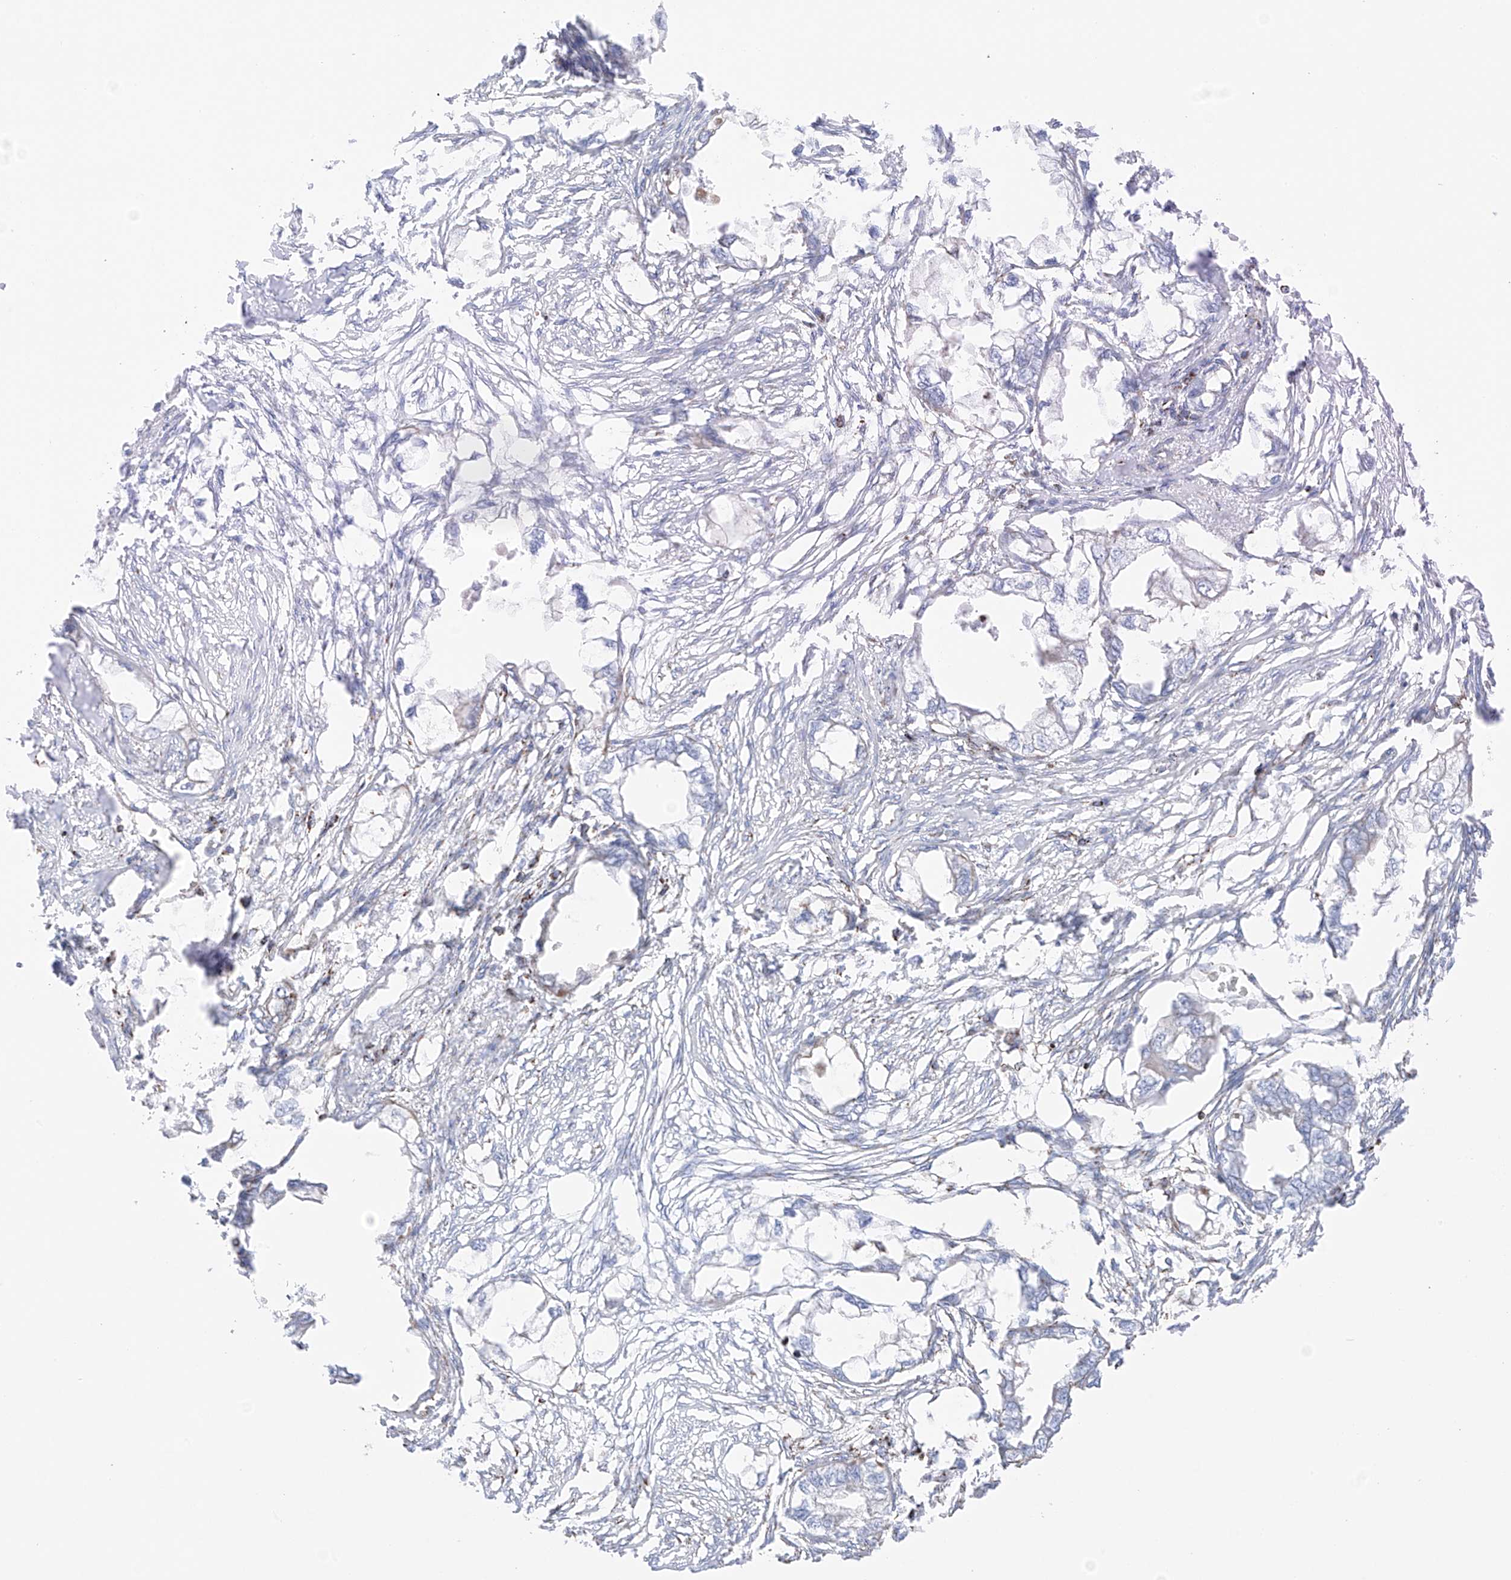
{"staining": {"intensity": "negative", "quantity": "none", "location": "none"}, "tissue": "endometrial cancer", "cell_type": "Tumor cells", "image_type": "cancer", "snomed": [{"axis": "morphology", "description": "Adenocarcinoma, NOS"}, {"axis": "morphology", "description": "Adenocarcinoma, metastatic, NOS"}, {"axis": "topography", "description": "Adipose tissue"}, {"axis": "topography", "description": "Endometrium"}], "caption": "The photomicrograph reveals no staining of tumor cells in endometrial adenocarcinoma. (Brightfield microscopy of DAB immunohistochemistry (IHC) at high magnification).", "gene": "XKR3", "patient": {"sex": "female", "age": 67}}